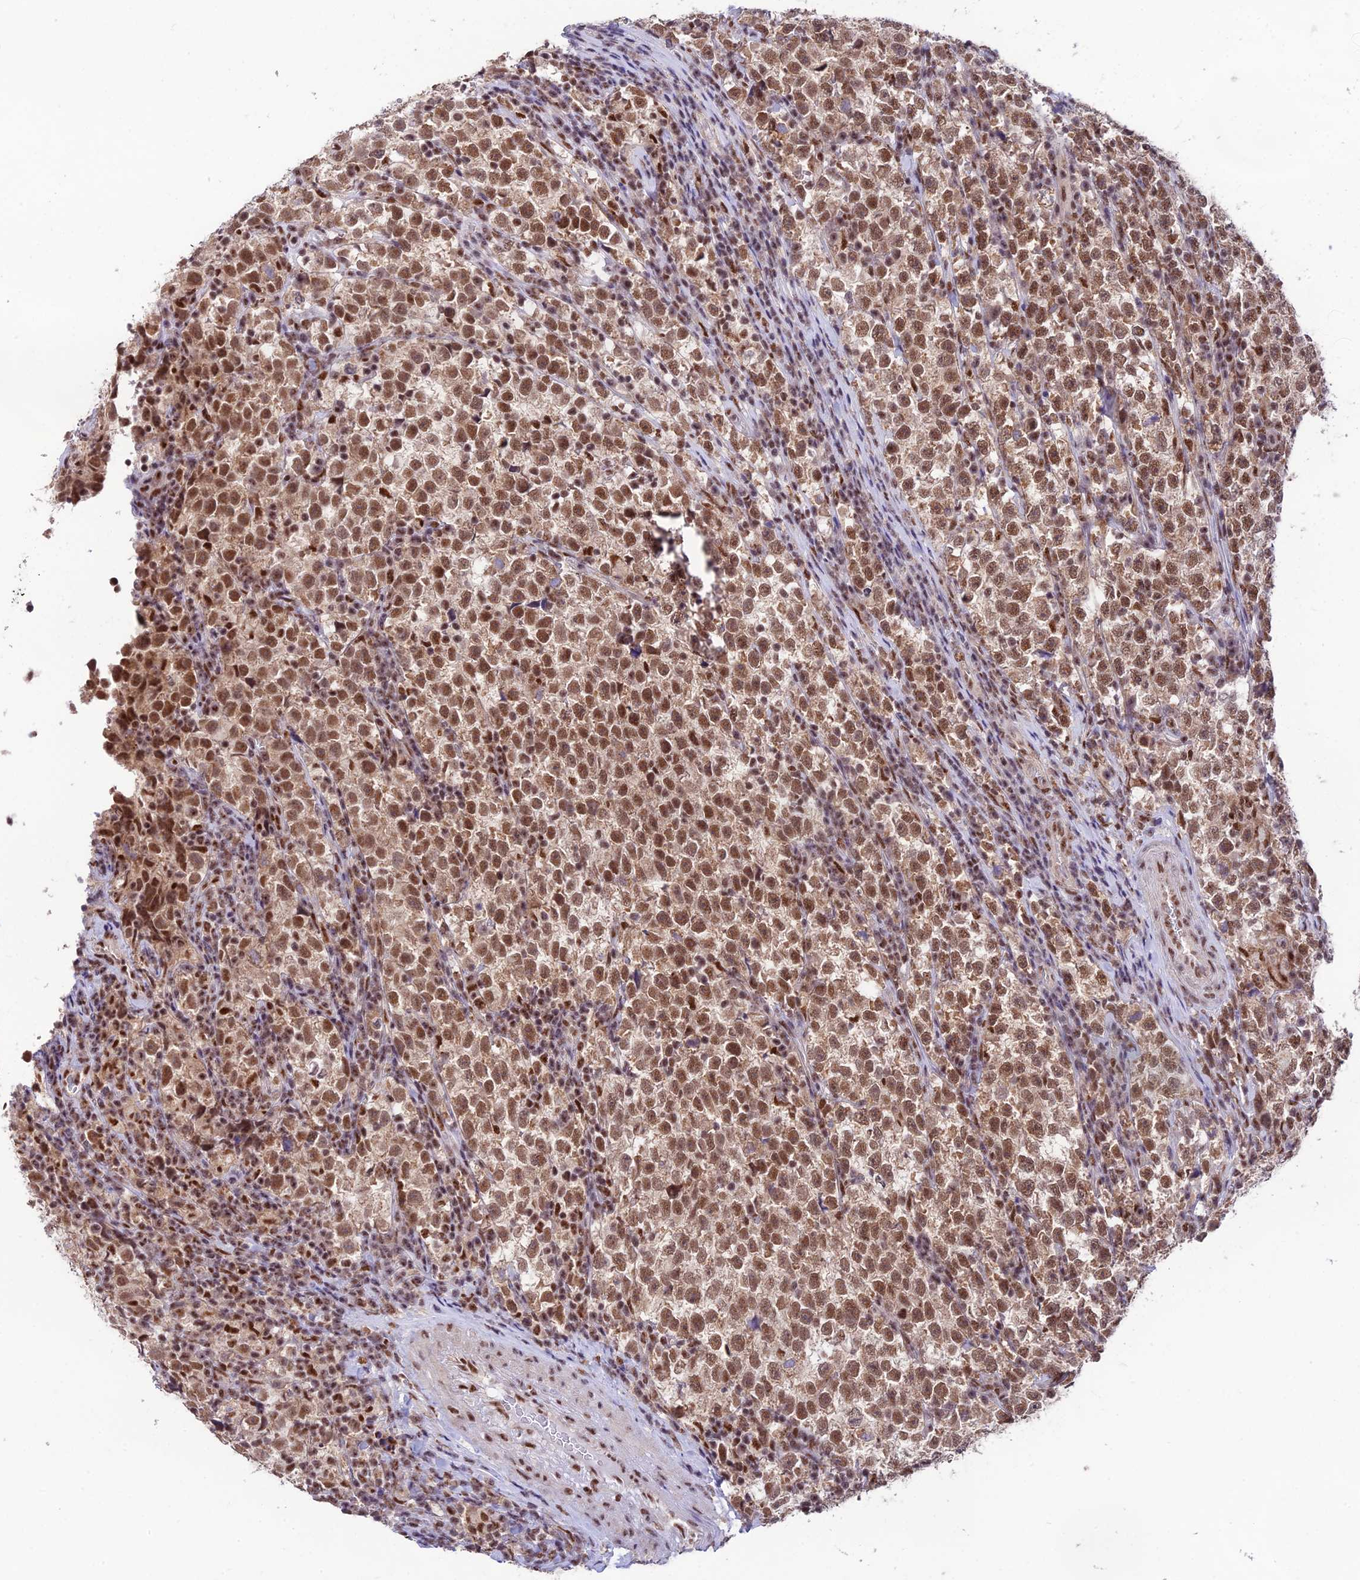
{"staining": {"intensity": "moderate", "quantity": ">75%", "location": "cytoplasmic/membranous,nuclear"}, "tissue": "testis cancer", "cell_type": "Tumor cells", "image_type": "cancer", "snomed": [{"axis": "morphology", "description": "Normal tissue, NOS"}, {"axis": "morphology", "description": "Seminoma, NOS"}, {"axis": "topography", "description": "Testis"}], "caption": "Testis cancer (seminoma) stained with a brown dye displays moderate cytoplasmic/membranous and nuclear positive staining in about >75% of tumor cells.", "gene": "THOC7", "patient": {"sex": "male", "age": 43}}